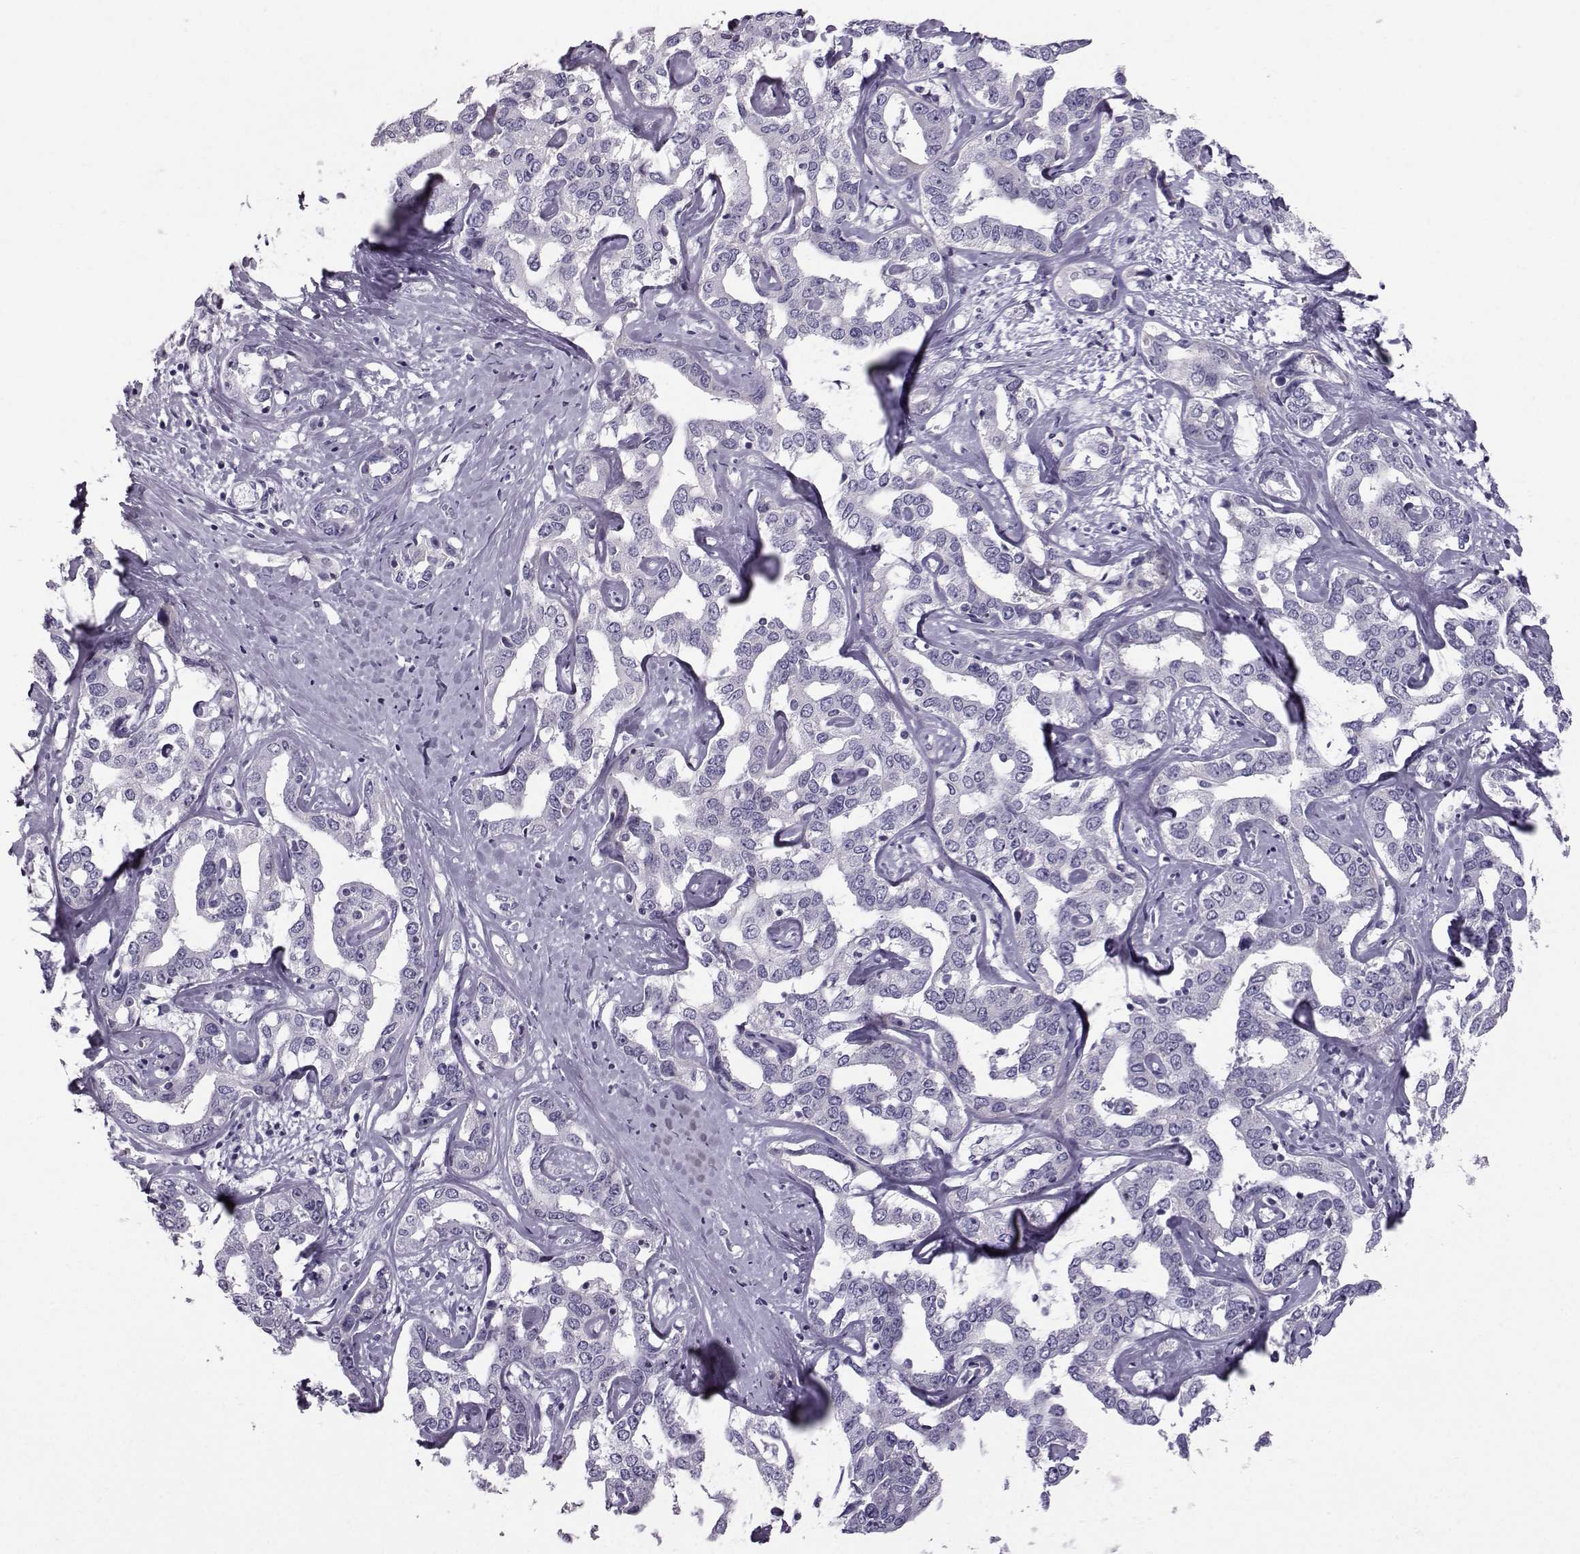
{"staining": {"intensity": "negative", "quantity": "none", "location": "none"}, "tissue": "liver cancer", "cell_type": "Tumor cells", "image_type": "cancer", "snomed": [{"axis": "morphology", "description": "Cholangiocarcinoma"}, {"axis": "topography", "description": "Liver"}], "caption": "Immunohistochemical staining of cholangiocarcinoma (liver) shows no significant positivity in tumor cells.", "gene": "DMRT3", "patient": {"sex": "male", "age": 59}}